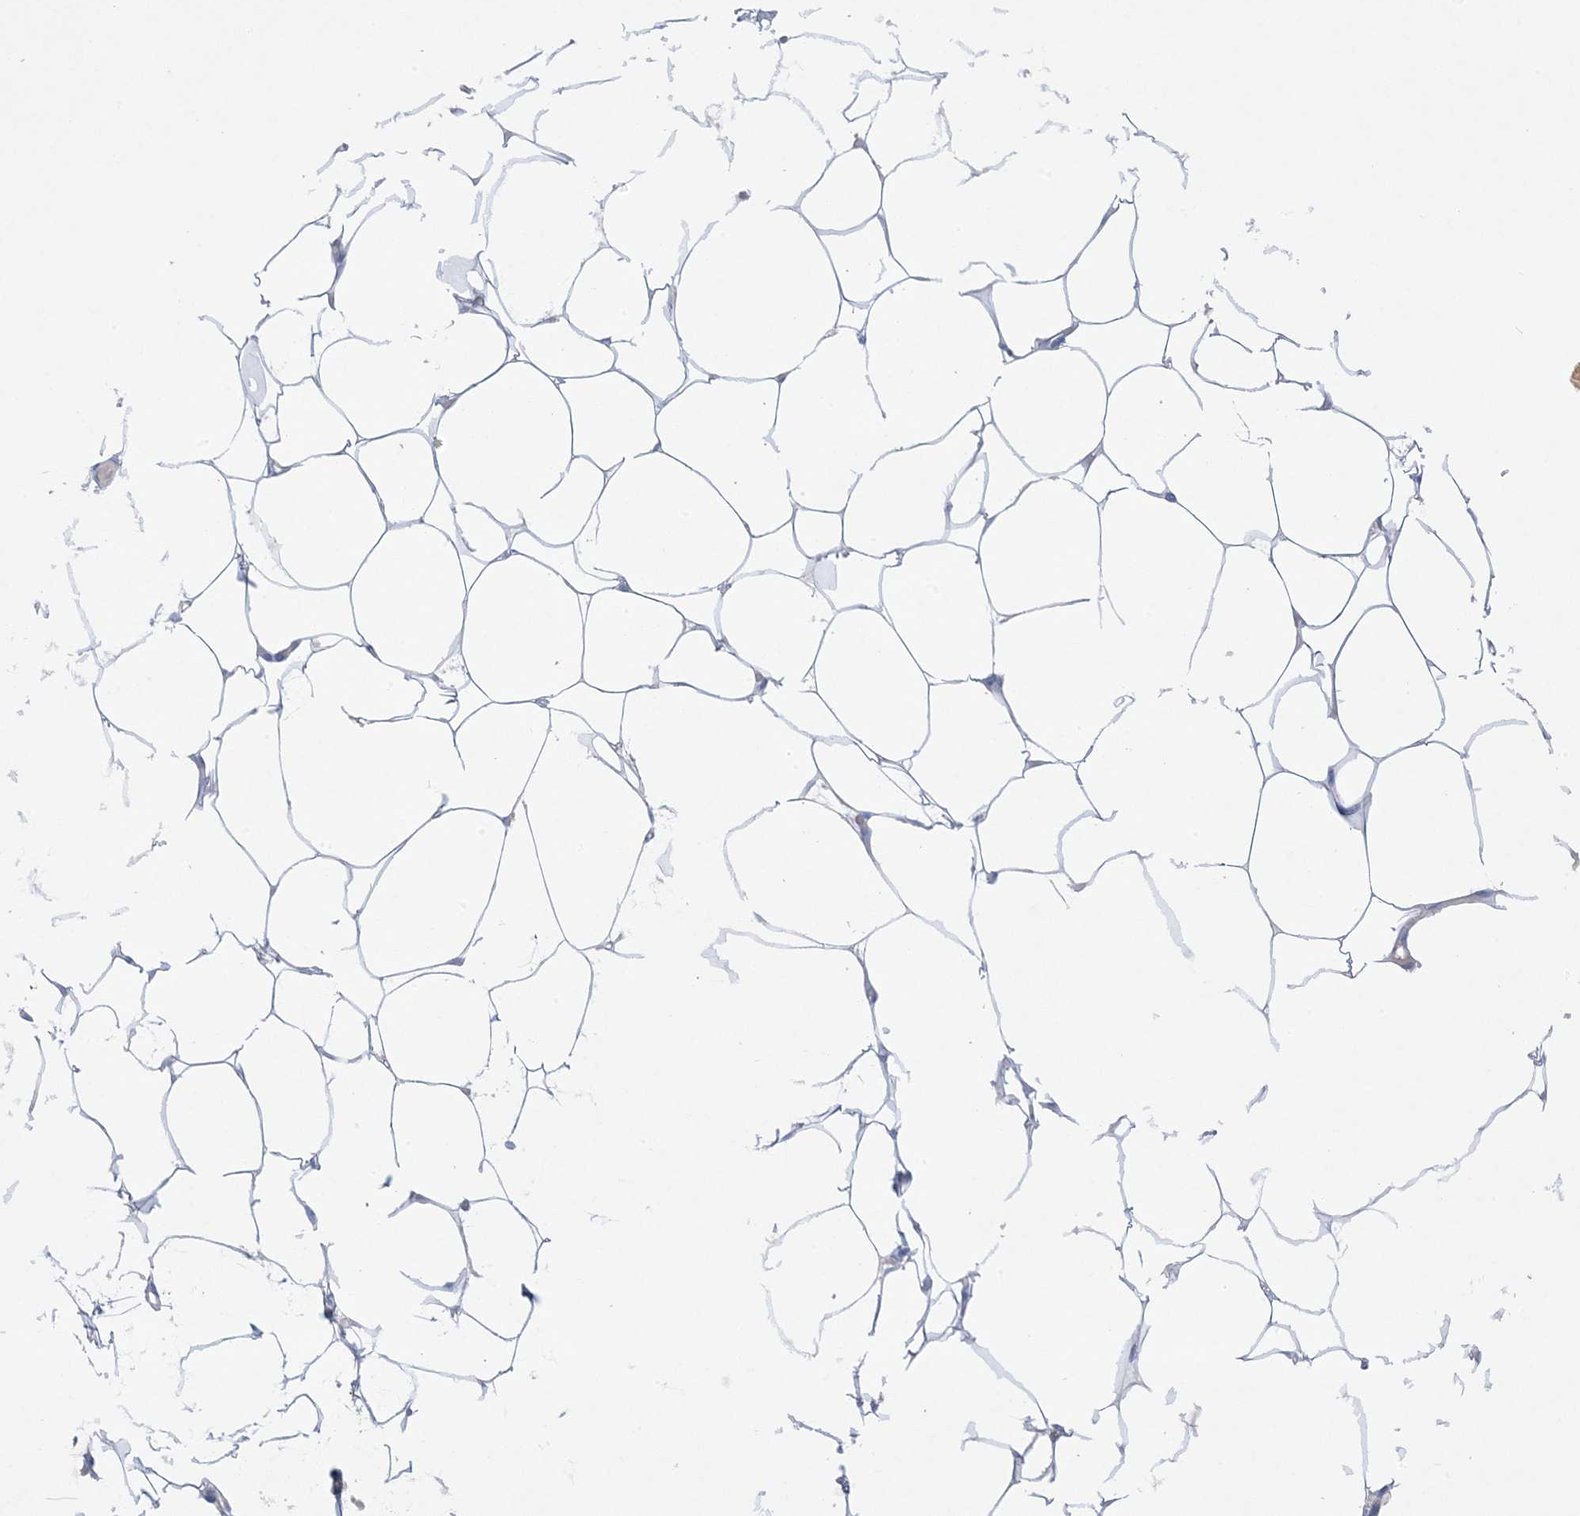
{"staining": {"intensity": "negative", "quantity": "none", "location": "none"}, "tissue": "adipose tissue", "cell_type": "Adipocytes", "image_type": "normal", "snomed": [{"axis": "morphology", "description": "Normal tissue, NOS"}, {"axis": "topography", "description": "Breast"}], "caption": "This is an immunohistochemistry micrograph of benign adipose tissue. There is no positivity in adipocytes.", "gene": "KCTD6", "patient": {"sex": "female", "age": 23}}